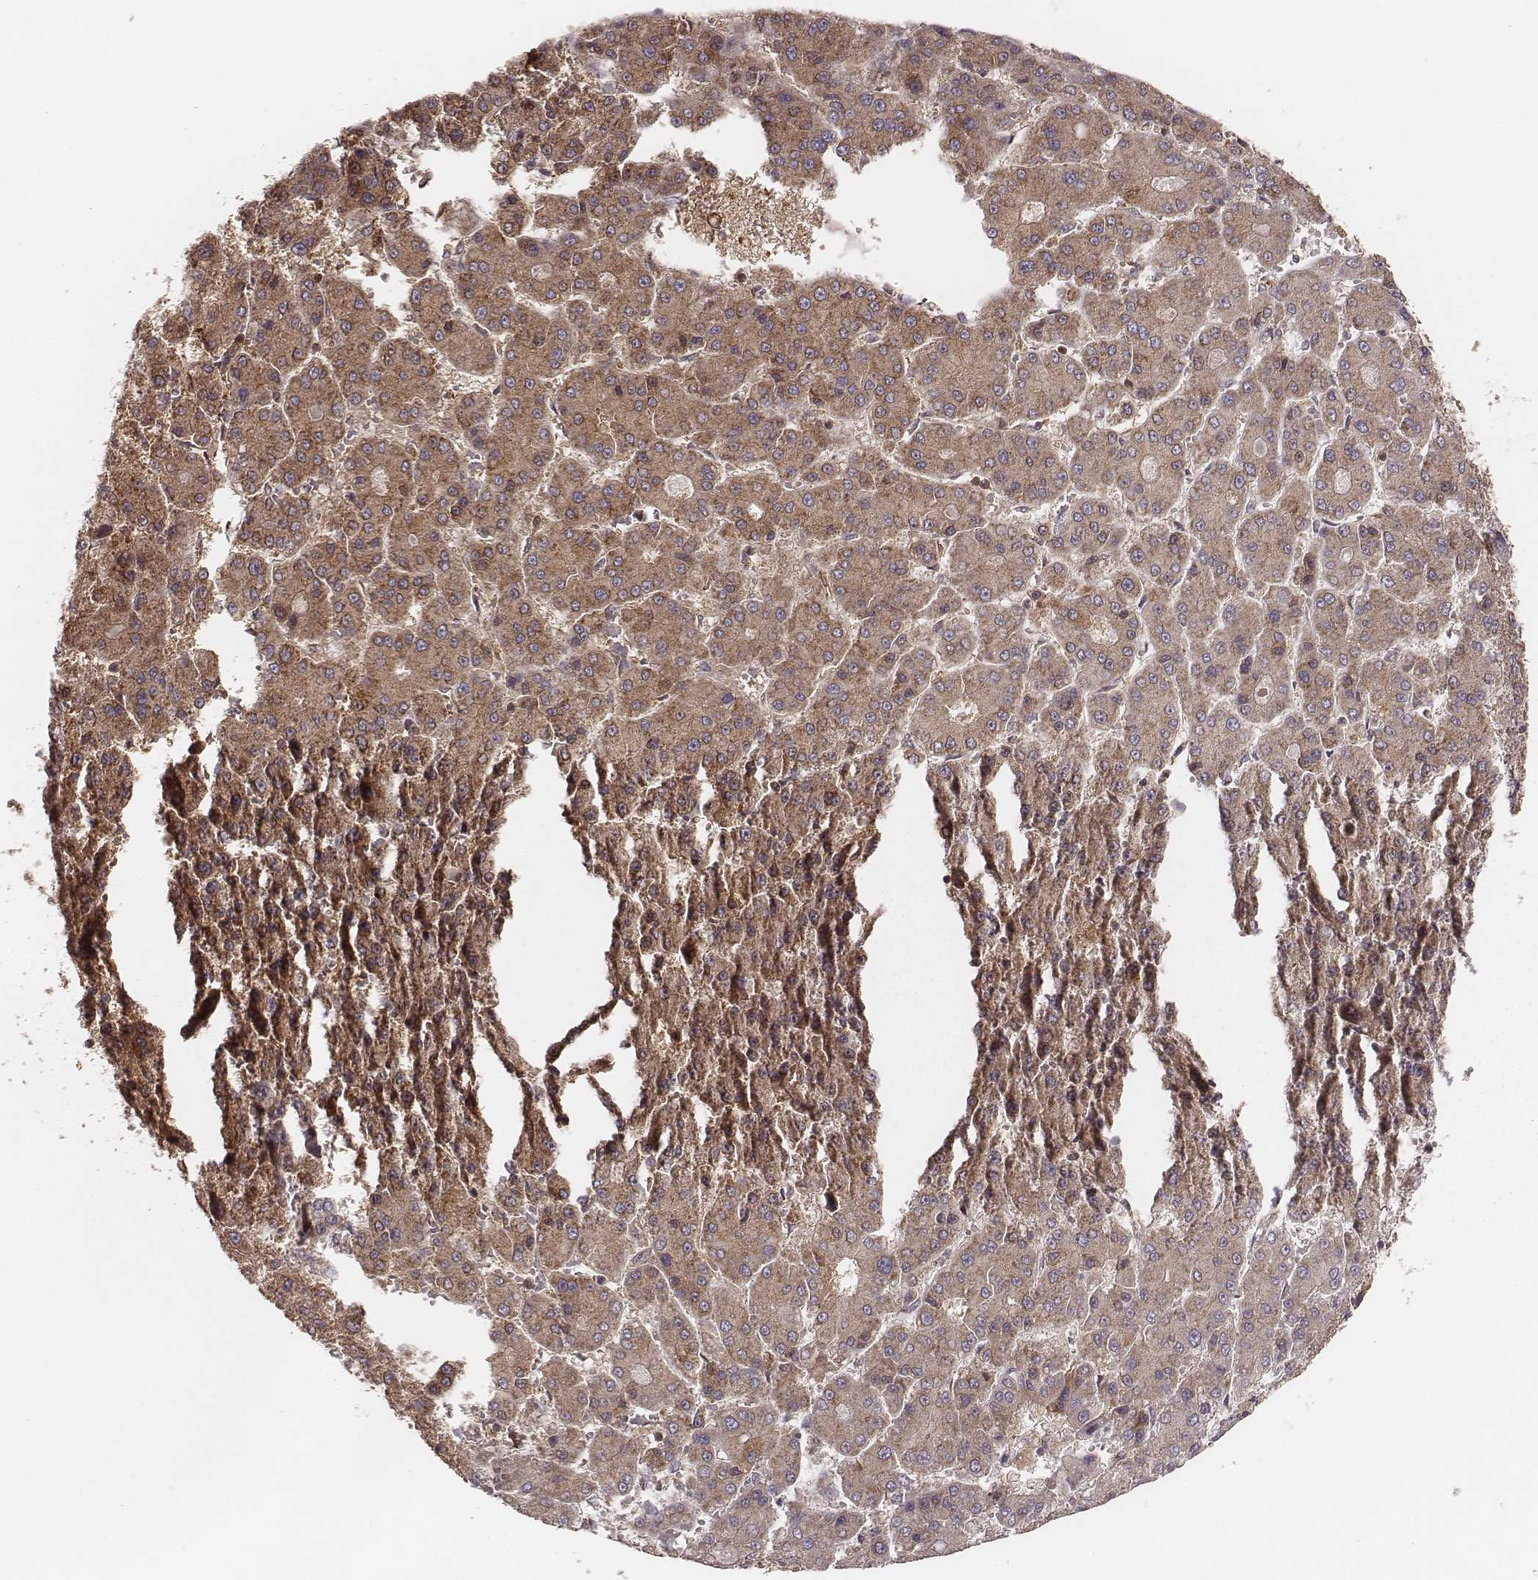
{"staining": {"intensity": "moderate", "quantity": ">75%", "location": "cytoplasmic/membranous"}, "tissue": "liver cancer", "cell_type": "Tumor cells", "image_type": "cancer", "snomed": [{"axis": "morphology", "description": "Carcinoma, Hepatocellular, NOS"}, {"axis": "topography", "description": "Liver"}], "caption": "The photomicrograph demonstrates staining of liver cancer (hepatocellular carcinoma), revealing moderate cytoplasmic/membranous protein staining (brown color) within tumor cells.", "gene": "CARS1", "patient": {"sex": "male", "age": 70}}